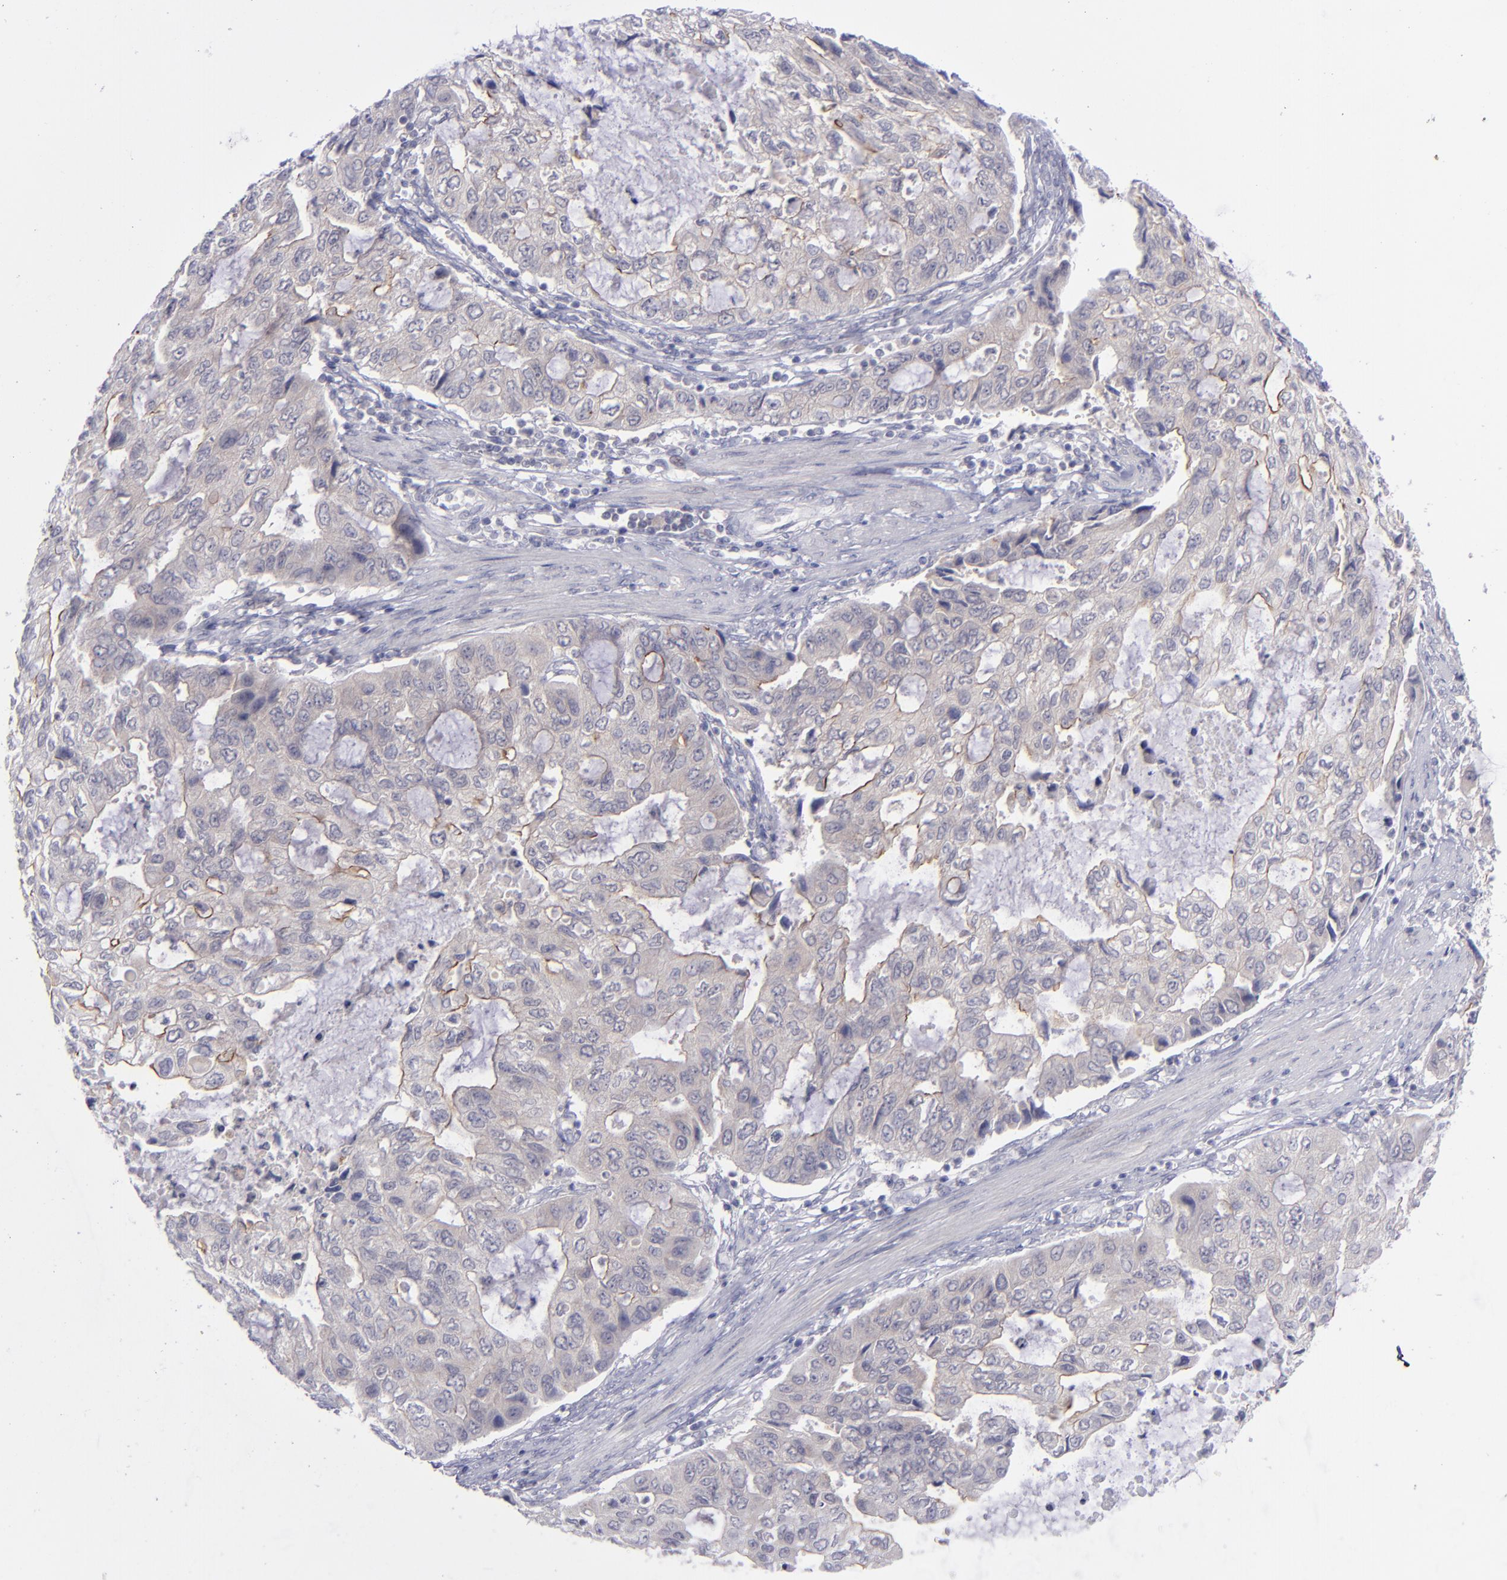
{"staining": {"intensity": "weak", "quantity": "<25%", "location": "cytoplasmic/membranous"}, "tissue": "stomach cancer", "cell_type": "Tumor cells", "image_type": "cancer", "snomed": [{"axis": "morphology", "description": "Adenocarcinoma, NOS"}, {"axis": "topography", "description": "Stomach, upper"}], "caption": "Tumor cells show no significant protein positivity in adenocarcinoma (stomach).", "gene": "EVPL", "patient": {"sex": "female", "age": 52}}